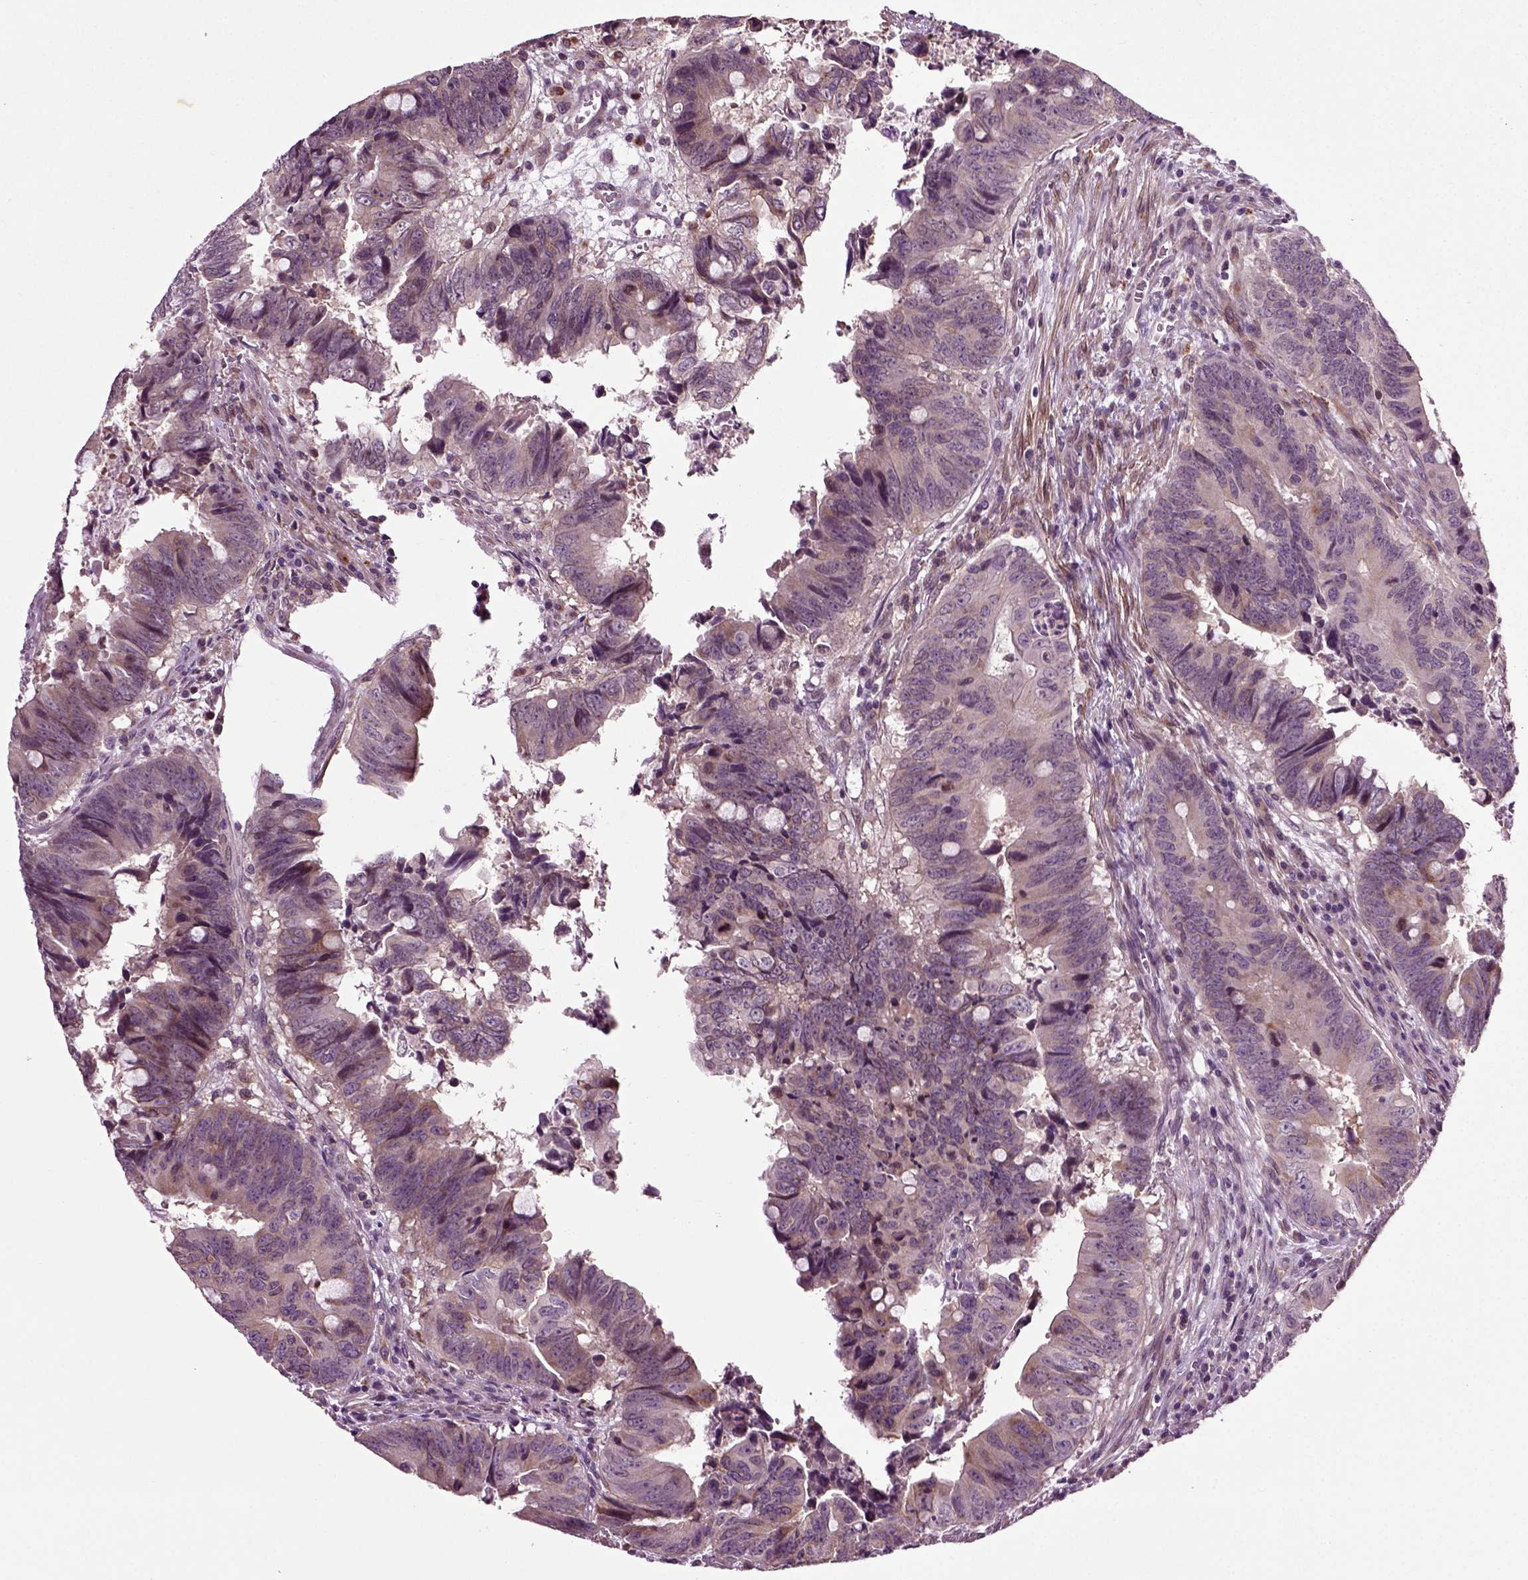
{"staining": {"intensity": "moderate", "quantity": "<25%", "location": "cytoplasmic/membranous"}, "tissue": "colorectal cancer", "cell_type": "Tumor cells", "image_type": "cancer", "snomed": [{"axis": "morphology", "description": "Adenocarcinoma, NOS"}, {"axis": "topography", "description": "Colon"}], "caption": "Colorectal cancer stained for a protein demonstrates moderate cytoplasmic/membranous positivity in tumor cells.", "gene": "KNSTRN", "patient": {"sex": "female", "age": 82}}